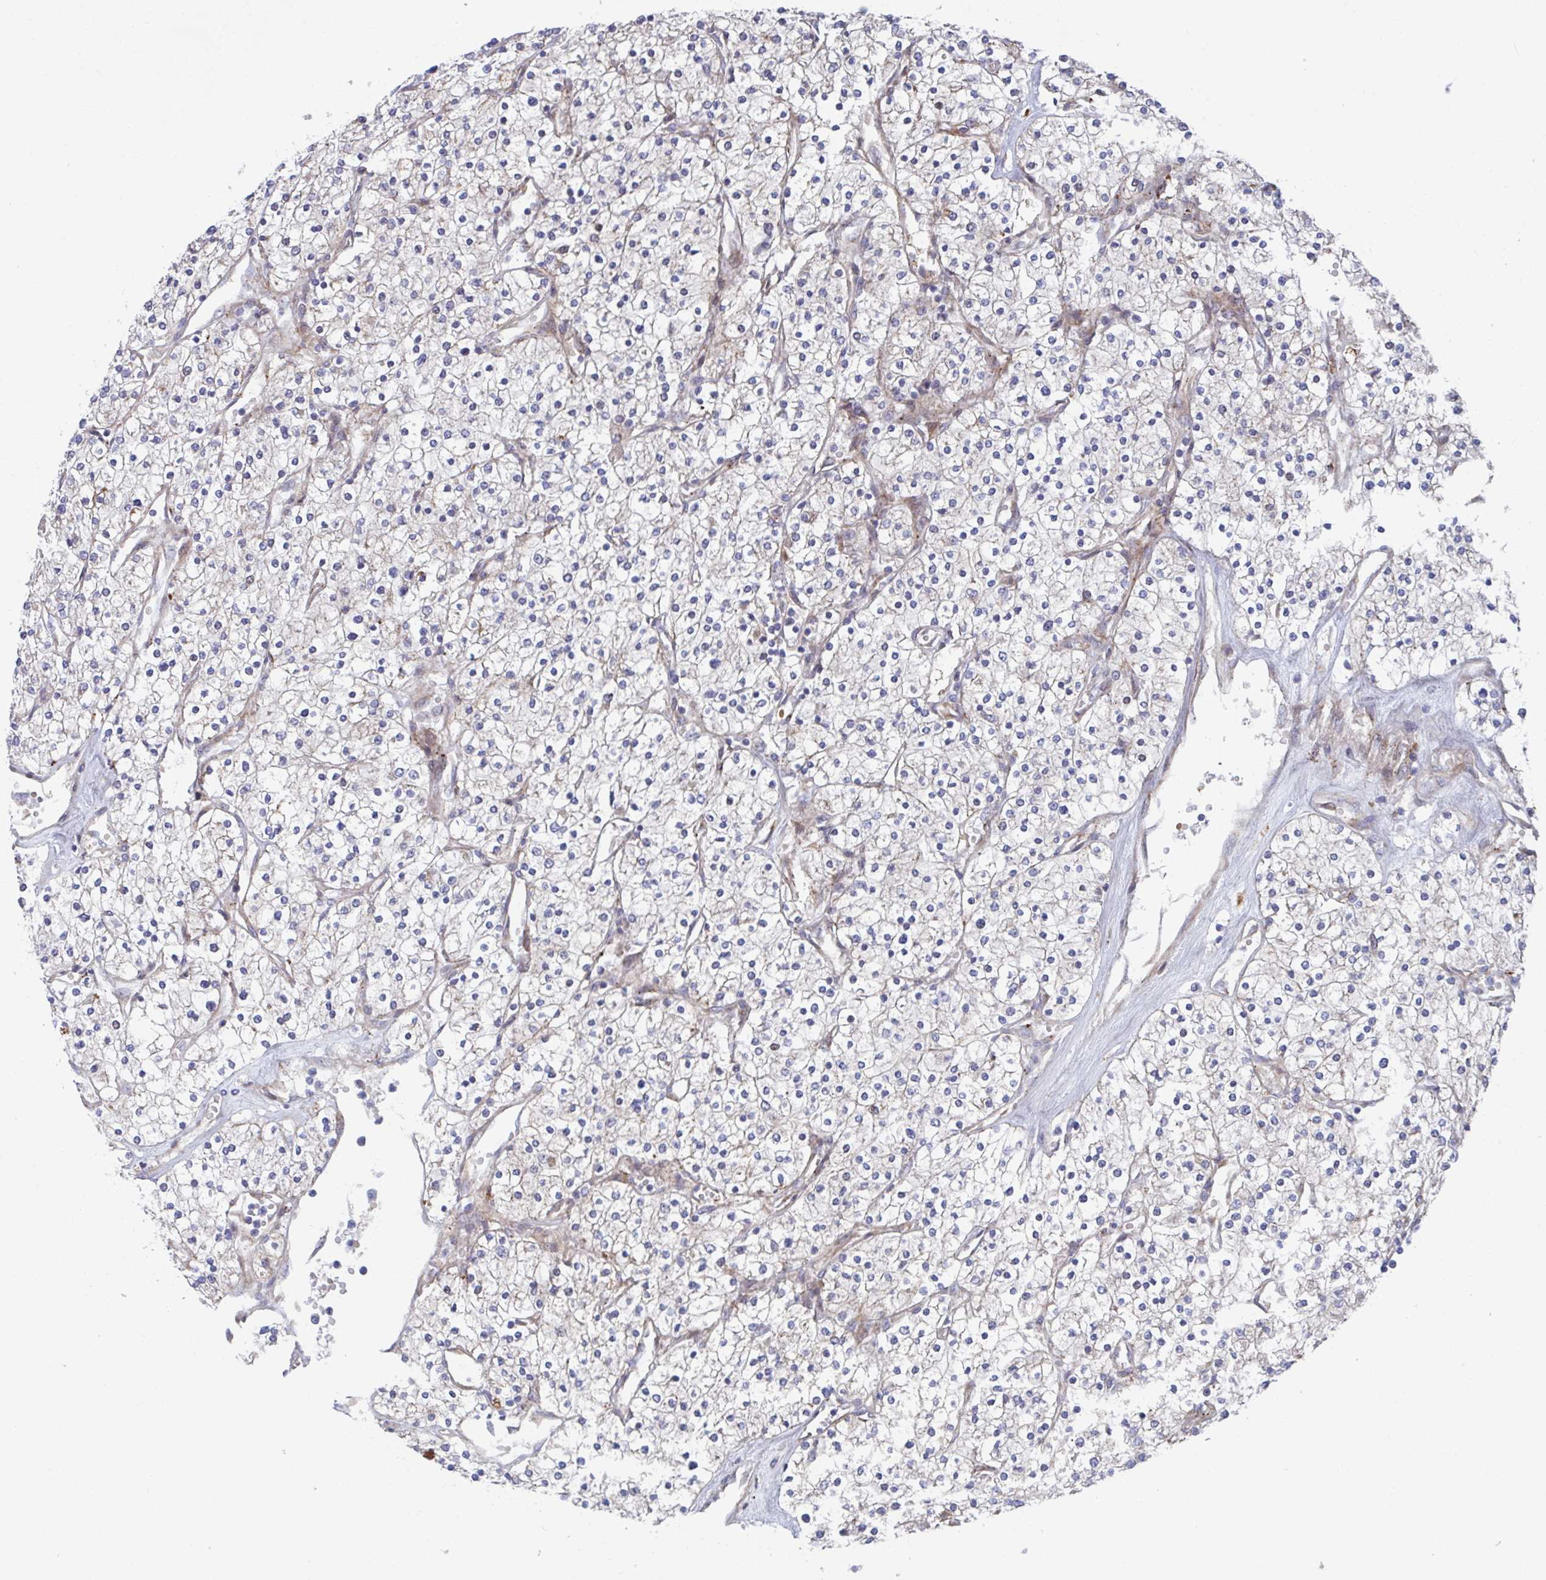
{"staining": {"intensity": "weak", "quantity": "<25%", "location": "cytoplasmic/membranous"}, "tissue": "renal cancer", "cell_type": "Tumor cells", "image_type": "cancer", "snomed": [{"axis": "morphology", "description": "Adenocarcinoma, NOS"}, {"axis": "topography", "description": "Kidney"}], "caption": "Immunohistochemistry (IHC) of human renal cancer (adenocarcinoma) reveals no positivity in tumor cells.", "gene": "FJX1", "patient": {"sex": "male", "age": 80}}